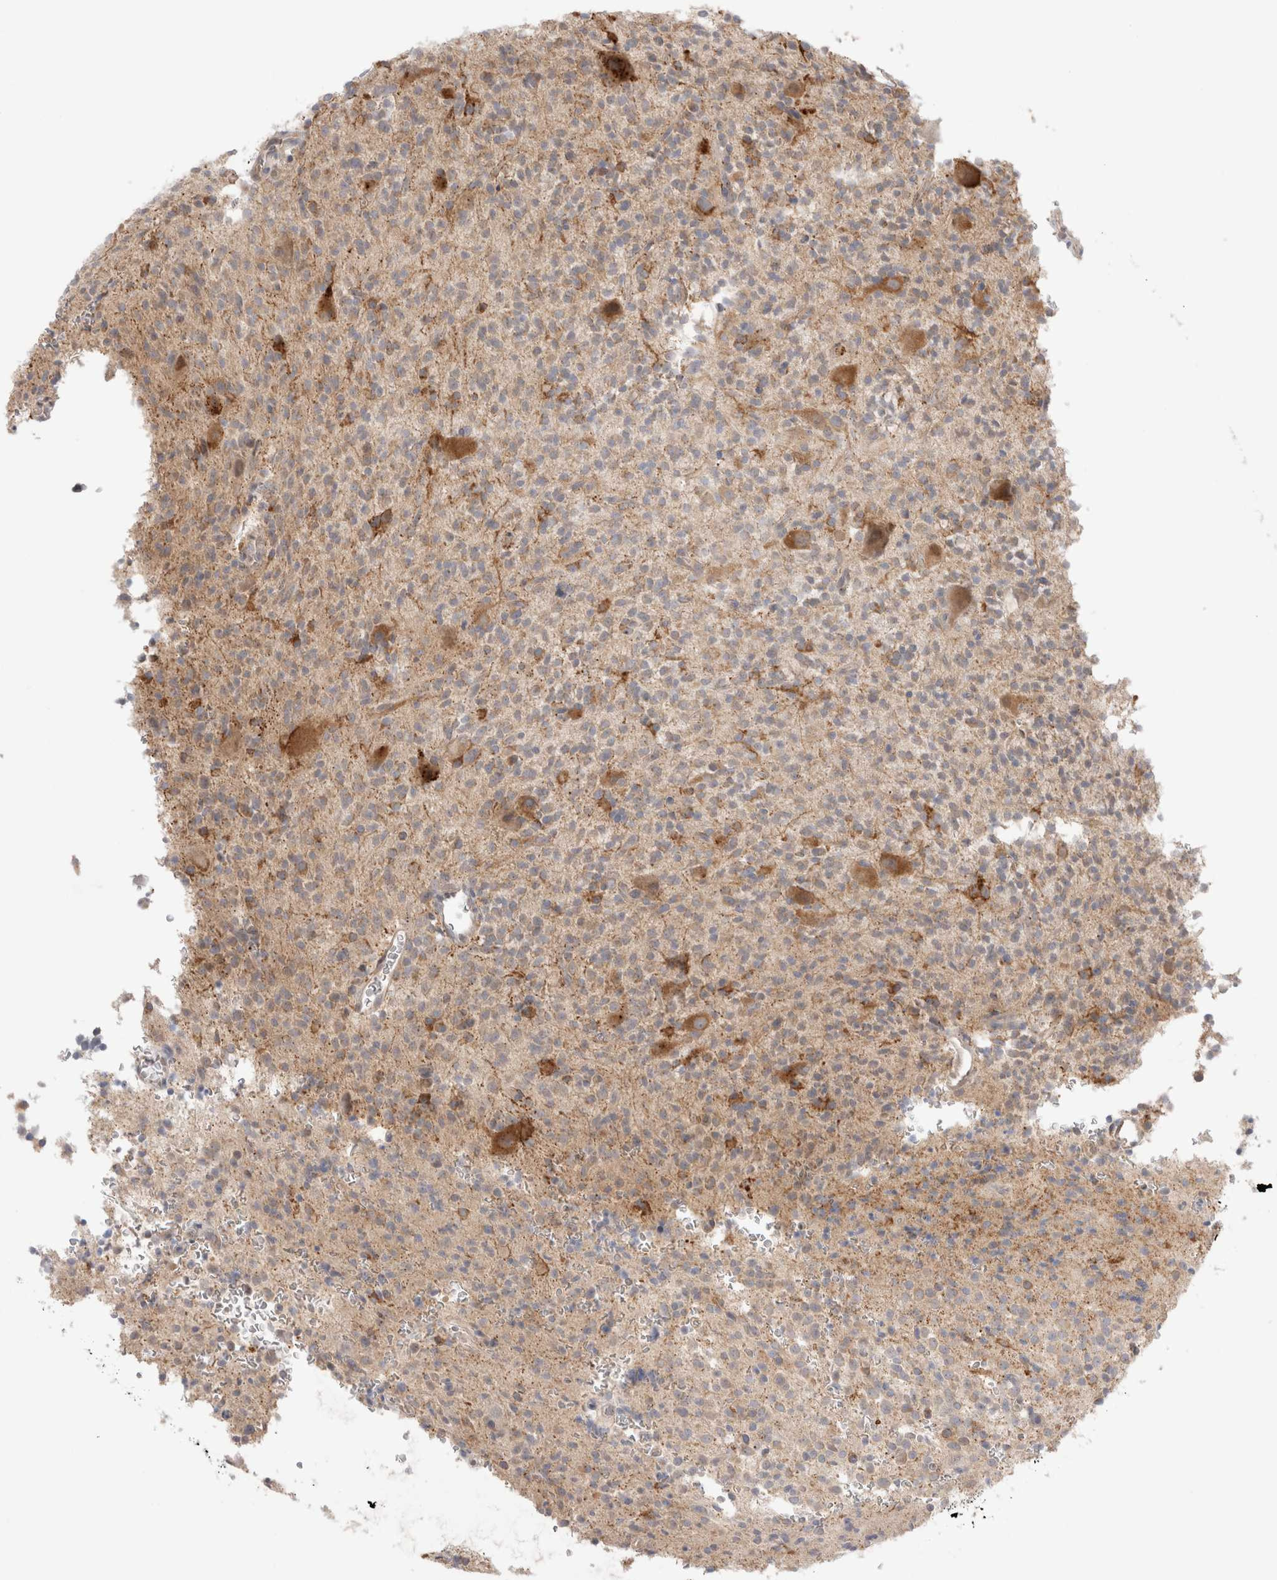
{"staining": {"intensity": "moderate", "quantity": "<25%", "location": "cytoplasmic/membranous"}, "tissue": "glioma", "cell_type": "Tumor cells", "image_type": "cancer", "snomed": [{"axis": "morphology", "description": "Glioma, malignant, High grade"}, {"axis": "topography", "description": "Brain"}], "caption": "The histopathology image demonstrates staining of malignant glioma (high-grade), revealing moderate cytoplasmic/membranous protein positivity (brown color) within tumor cells.", "gene": "NDOR1", "patient": {"sex": "male", "age": 34}}